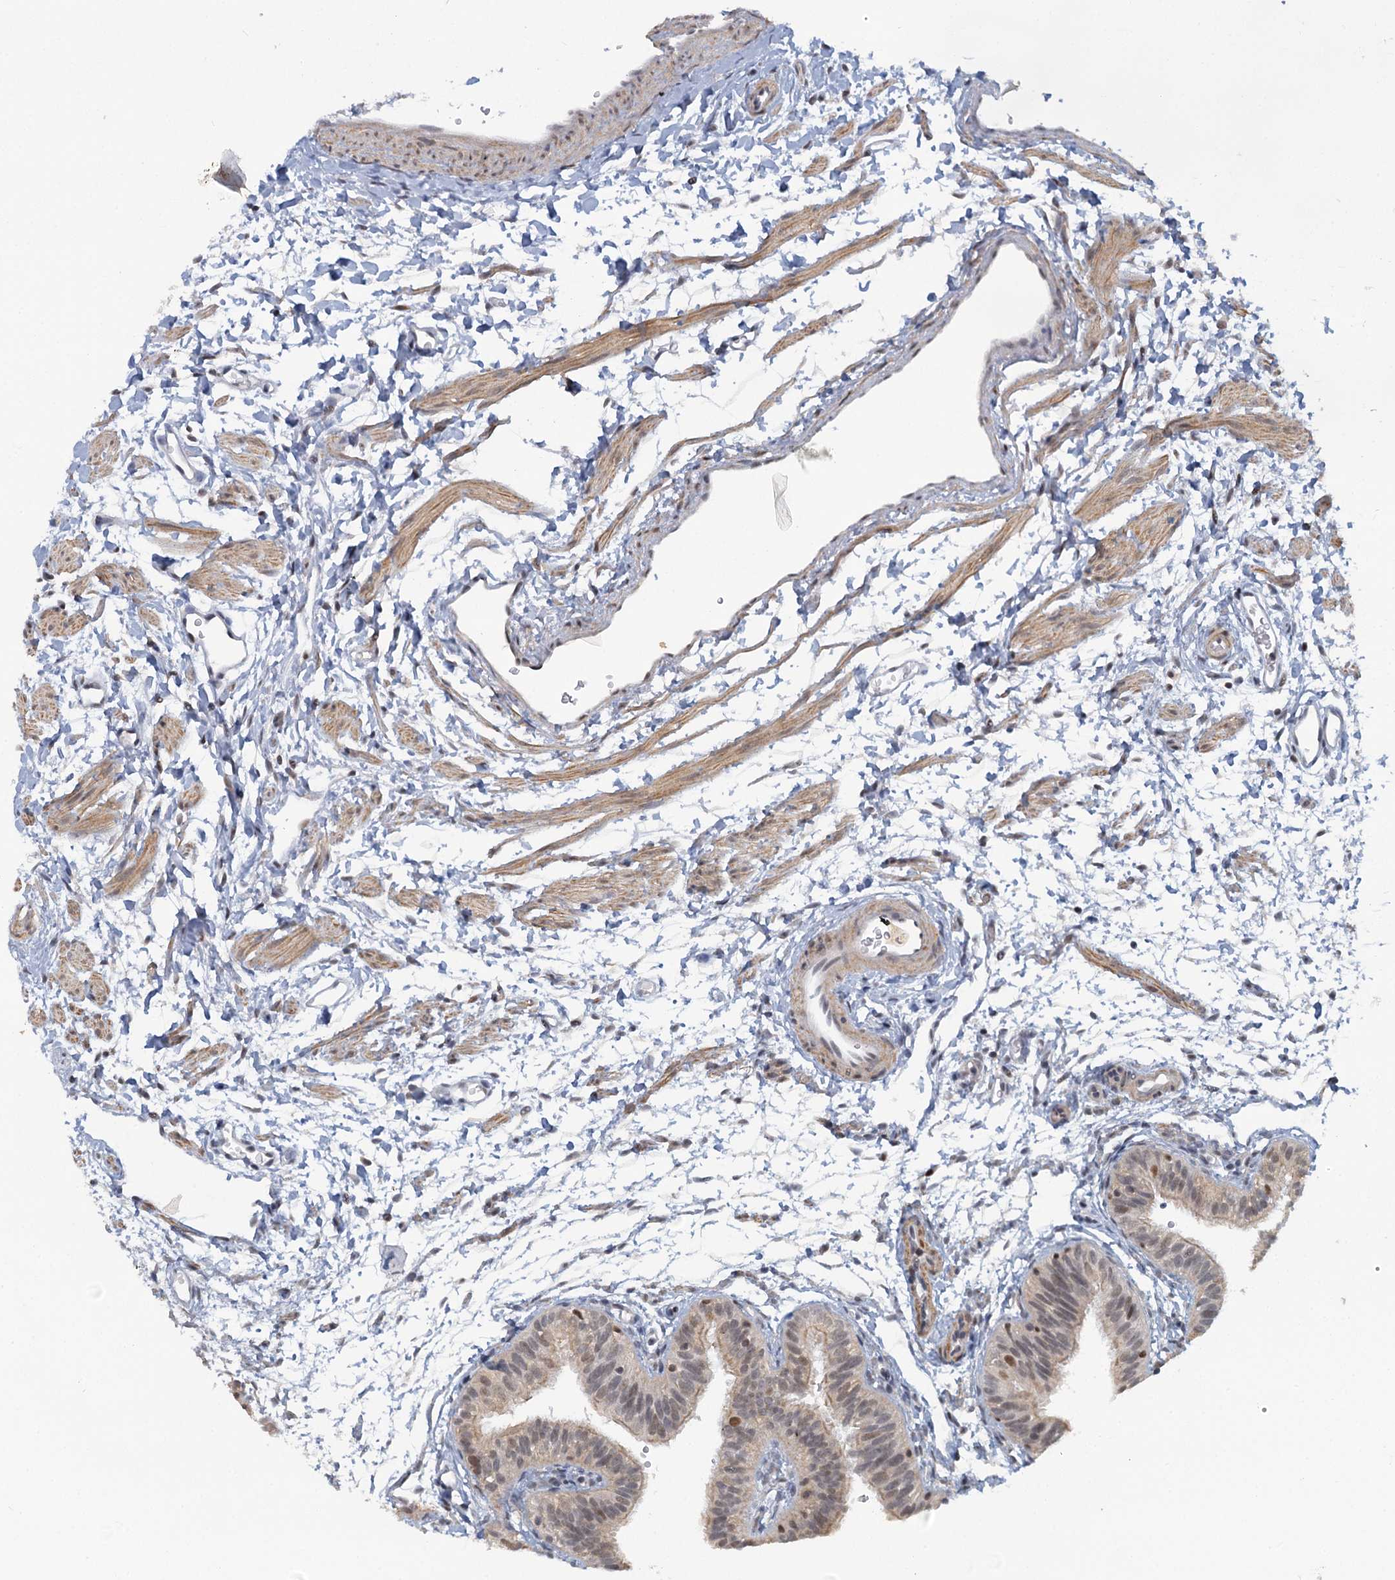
{"staining": {"intensity": "moderate", "quantity": "25%-75%", "location": "cytoplasmic/membranous"}, "tissue": "fallopian tube", "cell_type": "Glandular cells", "image_type": "normal", "snomed": [{"axis": "morphology", "description": "Normal tissue, NOS"}, {"axis": "topography", "description": "Fallopian tube"}], "caption": "IHC of normal human fallopian tube shows medium levels of moderate cytoplasmic/membranous expression in about 25%-75% of glandular cells.", "gene": "GPATCH11", "patient": {"sex": "female", "age": 35}}